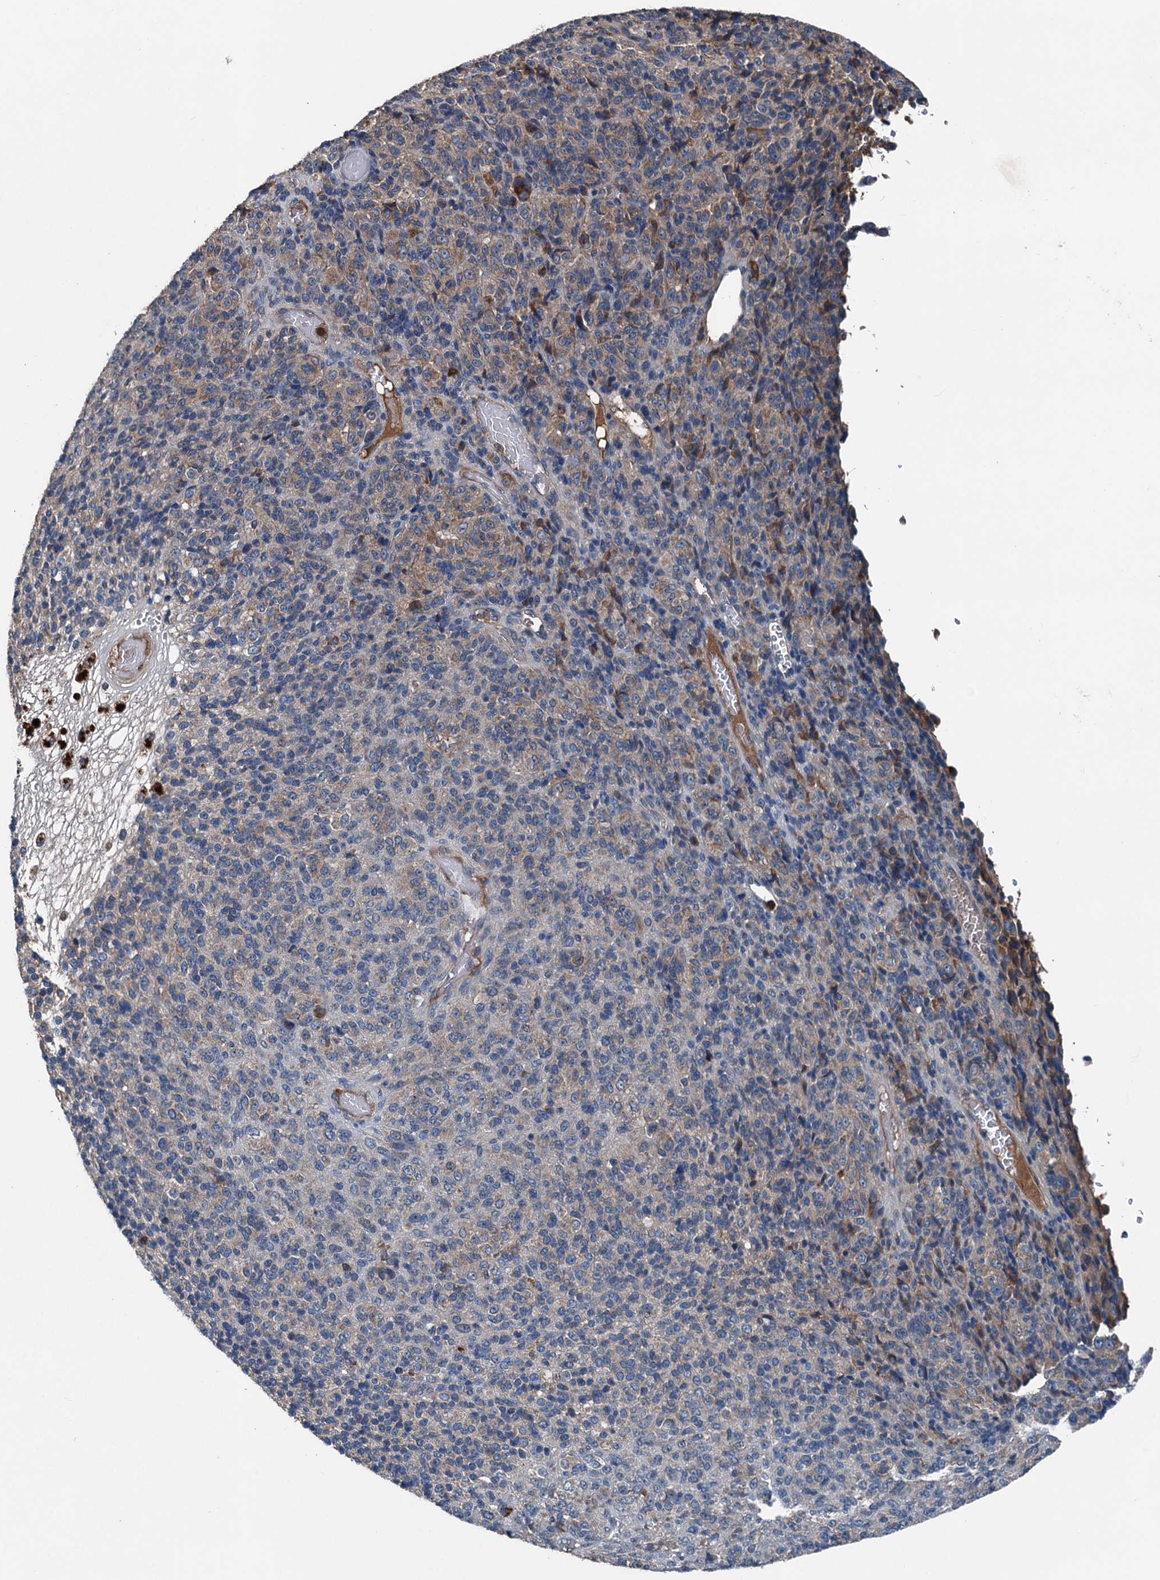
{"staining": {"intensity": "negative", "quantity": "none", "location": "none"}, "tissue": "melanoma", "cell_type": "Tumor cells", "image_type": "cancer", "snomed": [{"axis": "morphology", "description": "Malignant melanoma, Metastatic site"}, {"axis": "topography", "description": "Brain"}], "caption": "Tumor cells are negative for brown protein staining in melanoma. (IHC, brightfield microscopy, high magnification).", "gene": "PDSS1", "patient": {"sex": "female", "age": 56}}